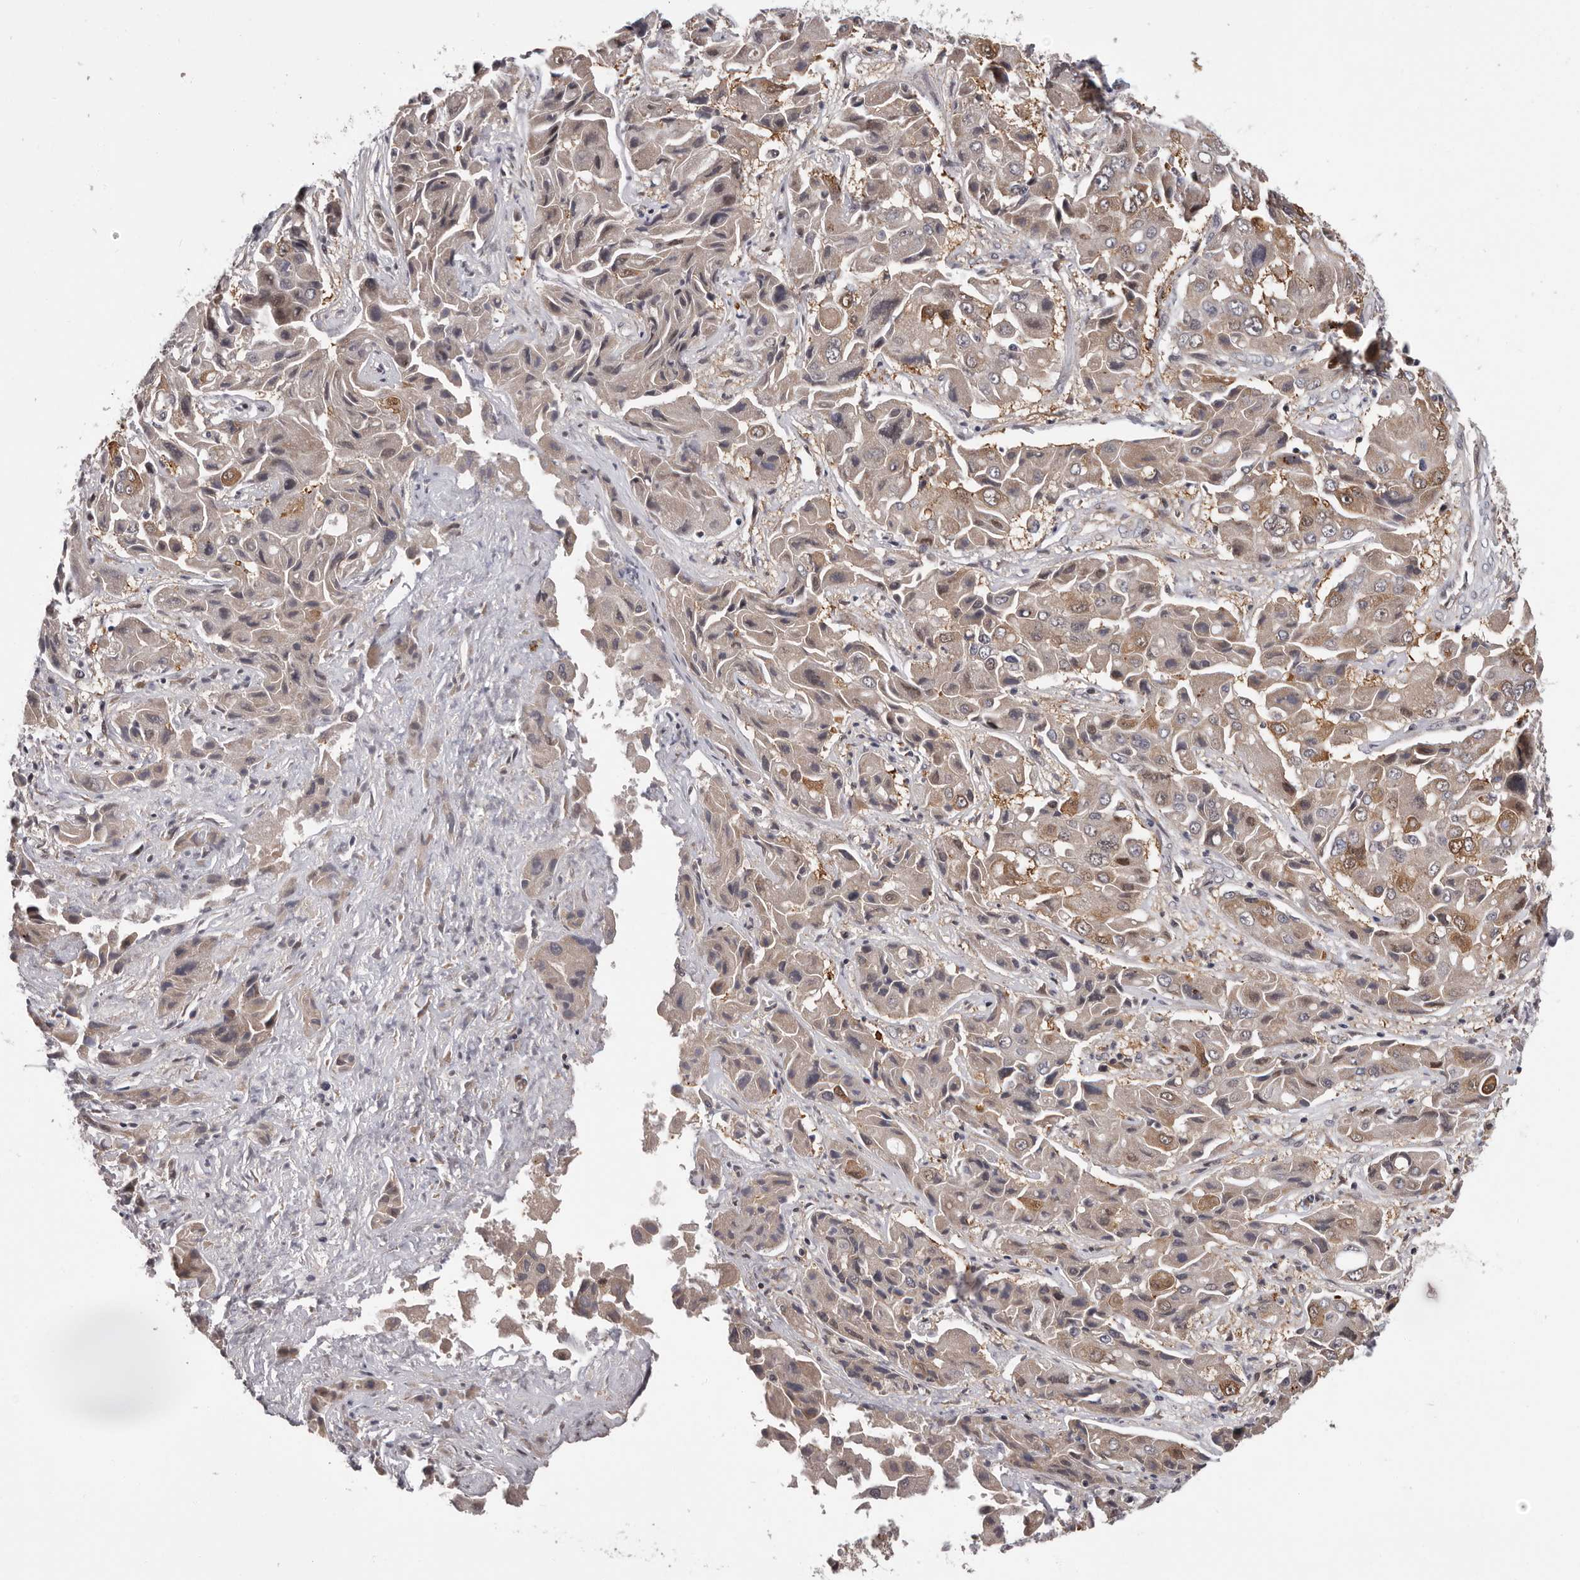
{"staining": {"intensity": "moderate", "quantity": ">75%", "location": "cytoplasmic/membranous,nuclear"}, "tissue": "liver cancer", "cell_type": "Tumor cells", "image_type": "cancer", "snomed": [{"axis": "morphology", "description": "Cholangiocarcinoma"}, {"axis": "topography", "description": "Liver"}], "caption": "An image of human cholangiocarcinoma (liver) stained for a protein demonstrates moderate cytoplasmic/membranous and nuclear brown staining in tumor cells.", "gene": "MED8", "patient": {"sex": "male", "age": 67}}